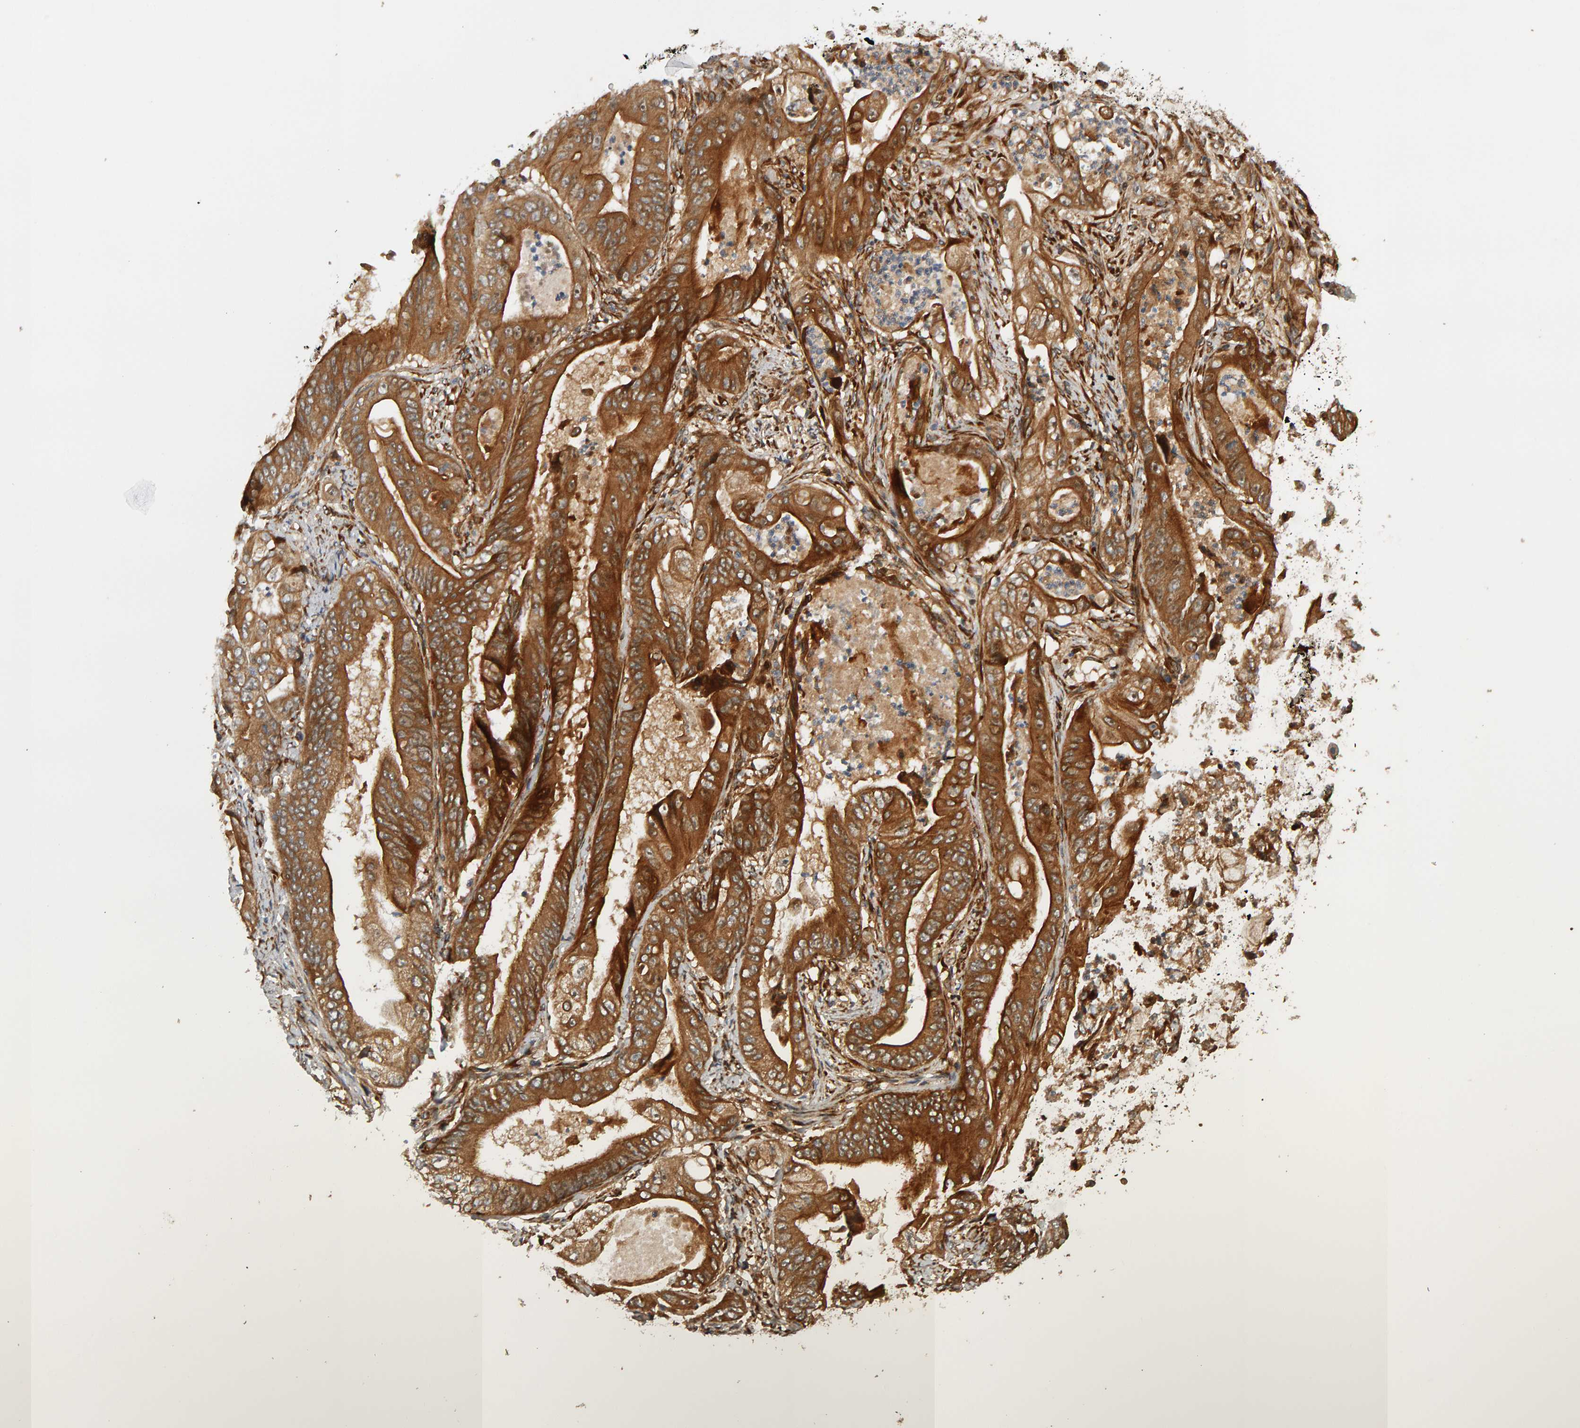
{"staining": {"intensity": "strong", "quantity": ">75%", "location": "cytoplasmic/membranous"}, "tissue": "stomach cancer", "cell_type": "Tumor cells", "image_type": "cancer", "snomed": [{"axis": "morphology", "description": "Normal tissue, NOS"}, {"axis": "morphology", "description": "Adenocarcinoma, NOS"}, {"axis": "topography", "description": "Stomach"}], "caption": "Adenocarcinoma (stomach) stained with a brown dye demonstrates strong cytoplasmic/membranous positive expression in approximately >75% of tumor cells.", "gene": "ZFAND1", "patient": {"sex": "male", "age": 62}}